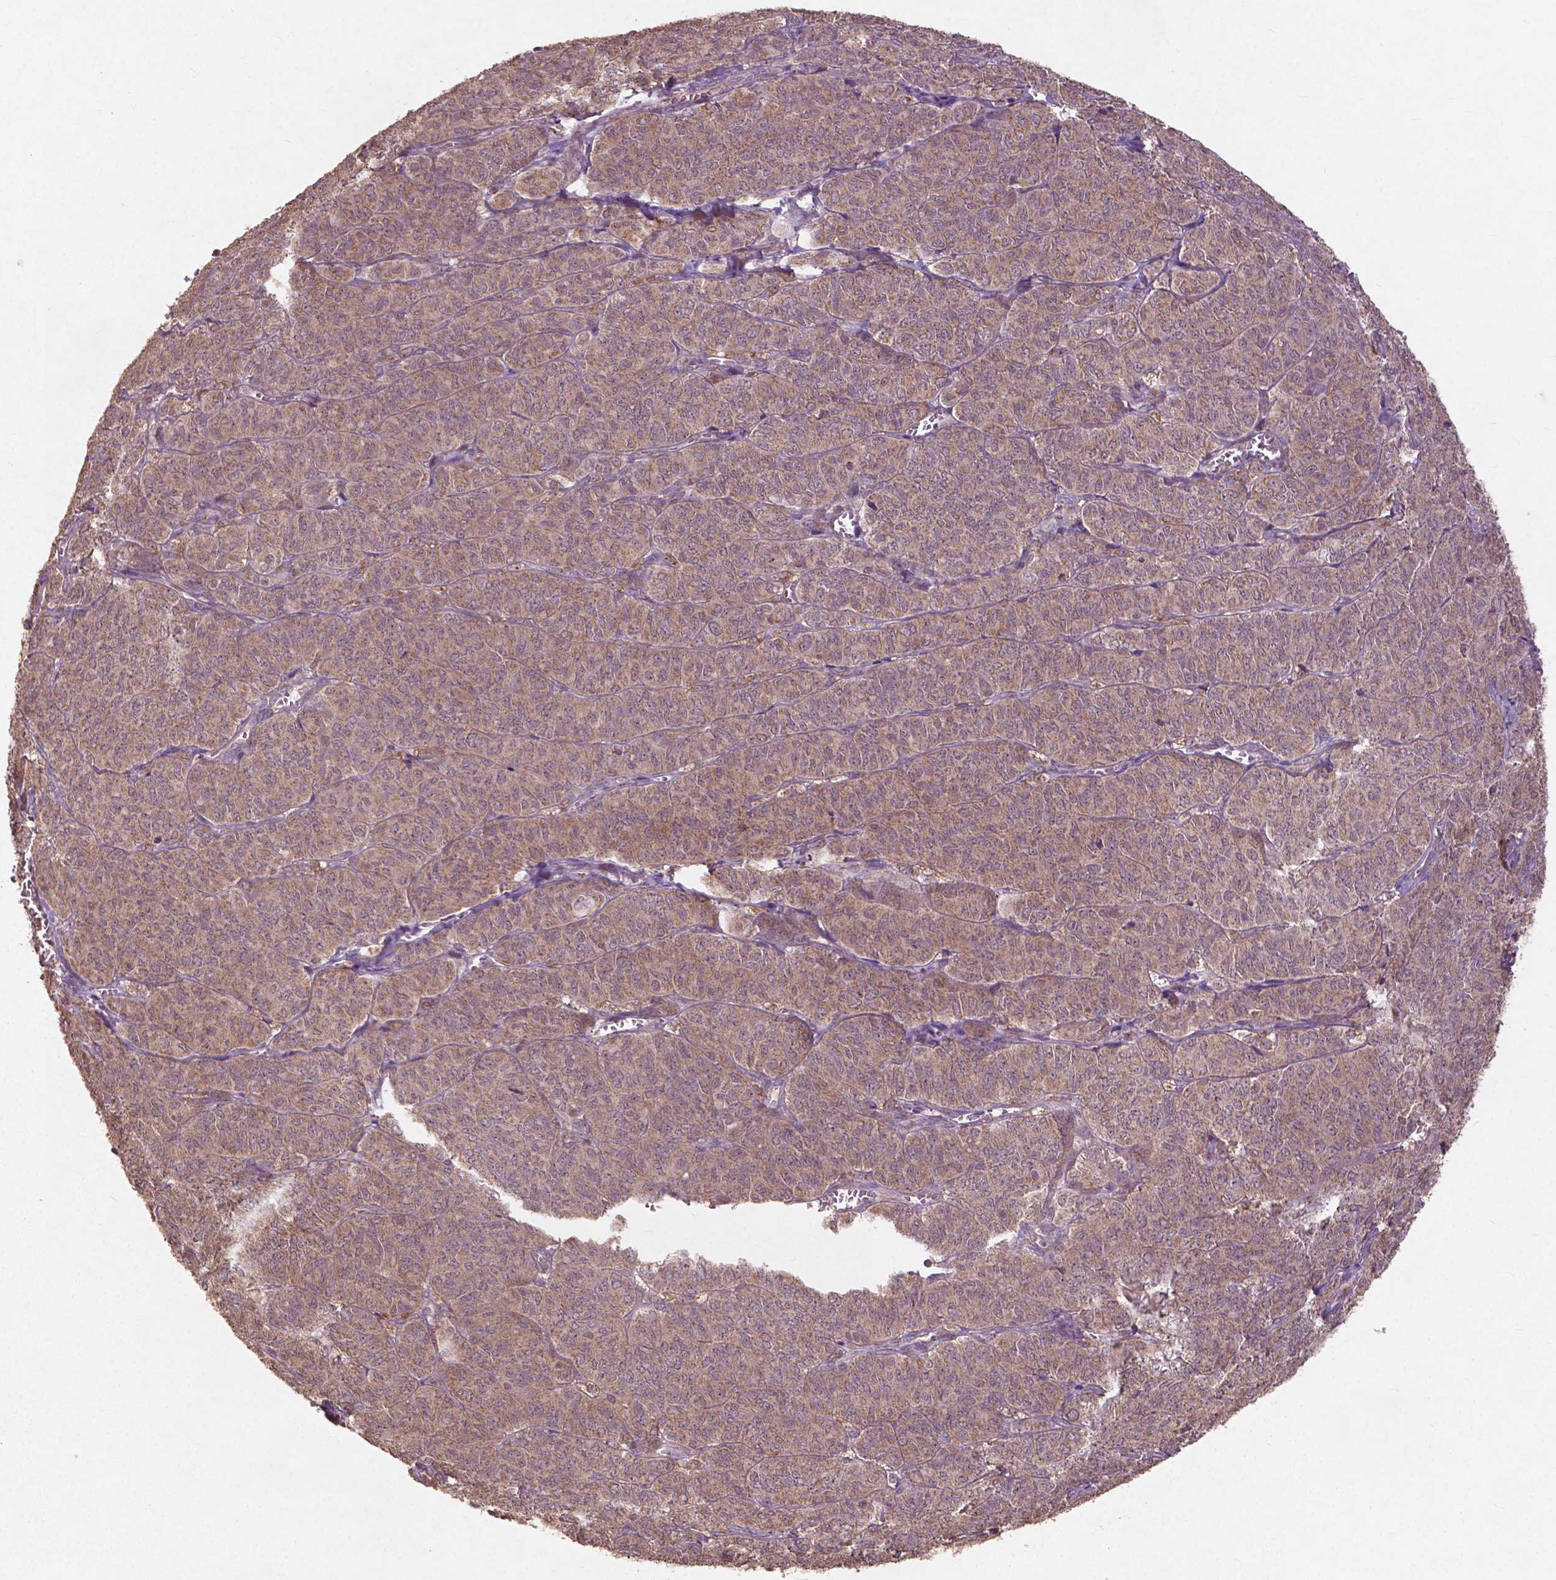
{"staining": {"intensity": "moderate", "quantity": ">75%", "location": "cytoplasmic/membranous"}, "tissue": "ovarian cancer", "cell_type": "Tumor cells", "image_type": "cancer", "snomed": [{"axis": "morphology", "description": "Carcinoma, endometroid"}, {"axis": "topography", "description": "Ovary"}], "caption": "Protein analysis of endometroid carcinoma (ovarian) tissue displays moderate cytoplasmic/membranous expression in approximately >75% of tumor cells.", "gene": "ST6GALNAC5", "patient": {"sex": "female", "age": 80}}